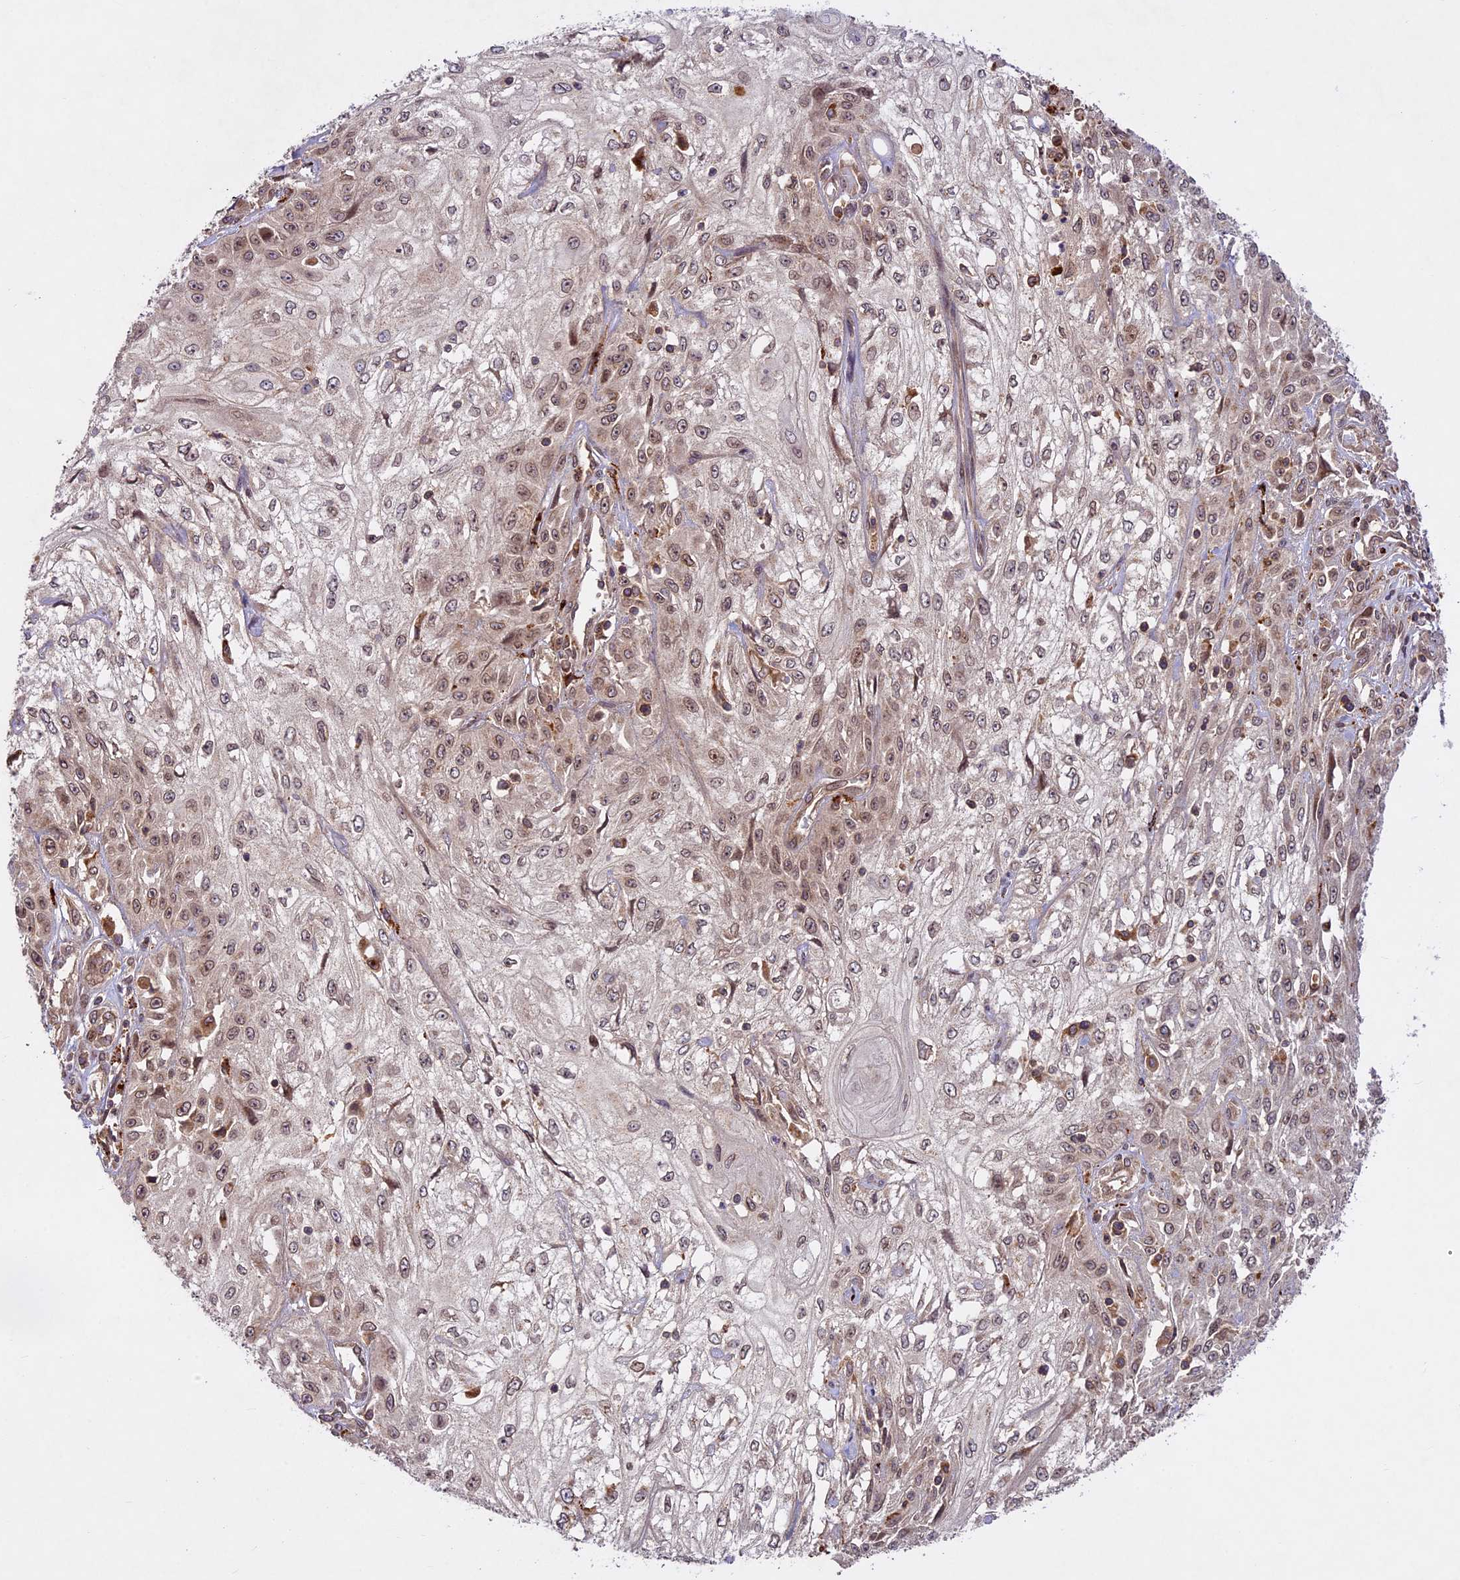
{"staining": {"intensity": "weak", "quantity": ">75%", "location": "nuclear"}, "tissue": "skin cancer", "cell_type": "Tumor cells", "image_type": "cancer", "snomed": [{"axis": "morphology", "description": "Squamous cell carcinoma, NOS"}, {"axis": "morphology", "description": "Squamous cell carcinoma, metastatic, NOS"}, {"axis": "topography", "description": "Skin"}, {"axis": "topography", "description": "Lymph node"}], "caption": "The immunohistochemical stain highlights weak nuclear positivity in tumor cells of squamous cell carcinoma (skin) tissue.", "gene": "DGKH", "patient": {"sex": "male", "age": 75}}